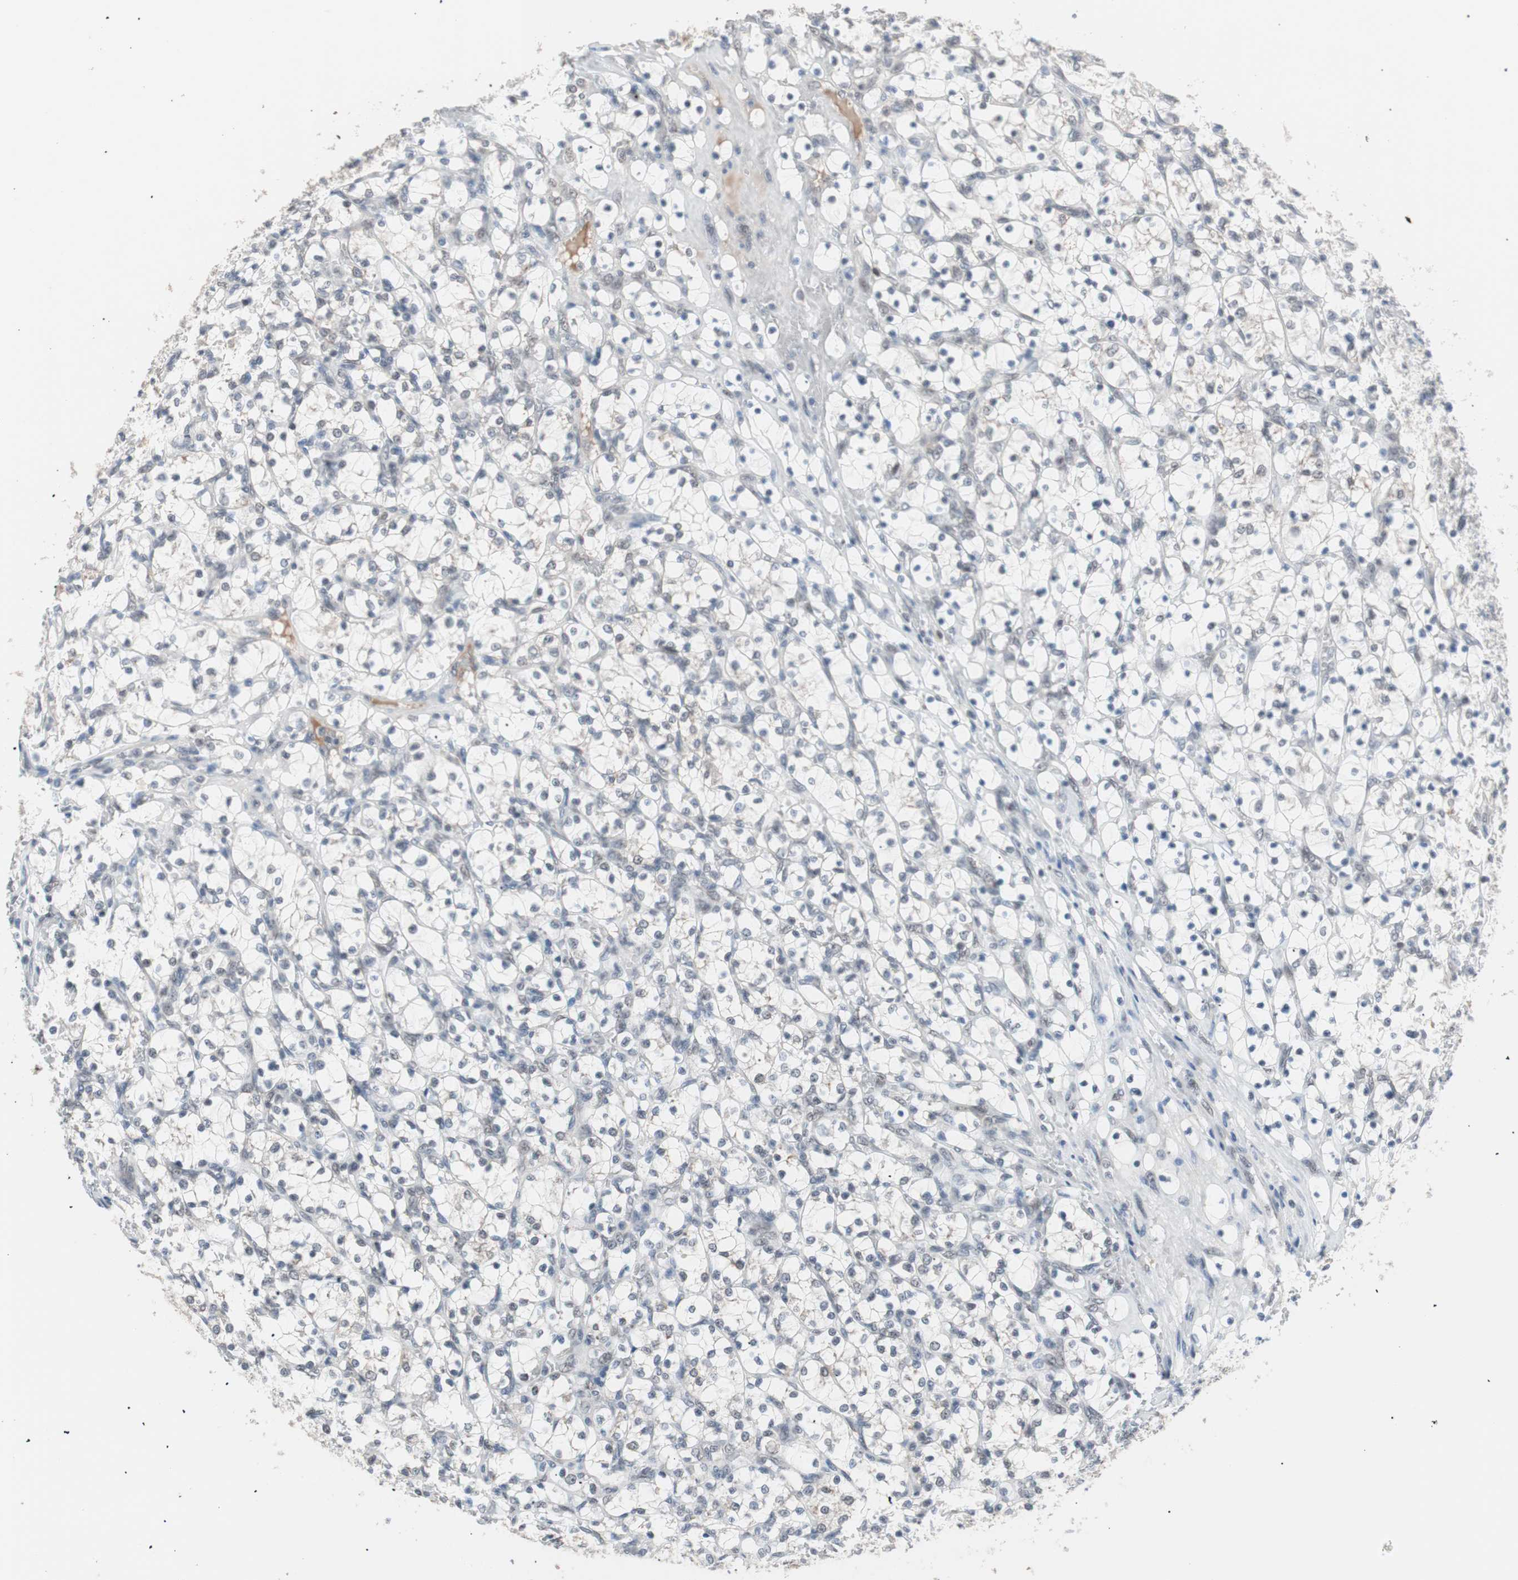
{"staining": {"intensity": "negative", "quantity": "none", "location": "none"}, "tissue": "renal cancer", "cell_type": "Tumor cells", "image_type": "cancer", "snomed": [{"axis": "morphology", "description": "Adenocarcinoma, NOS"}, {"axis": "topography", "description": "Kidney"}], "caption": "Adenocarcinoma (renal) was stained to show a protein in brown. There is no significant expression in tumor cells. (DAB immunohistochemistry (IHC) visualized using brightfield microscopy, high magnification).", "gene": "LIG3", "patient": {"sex": "female", "age": 69}}